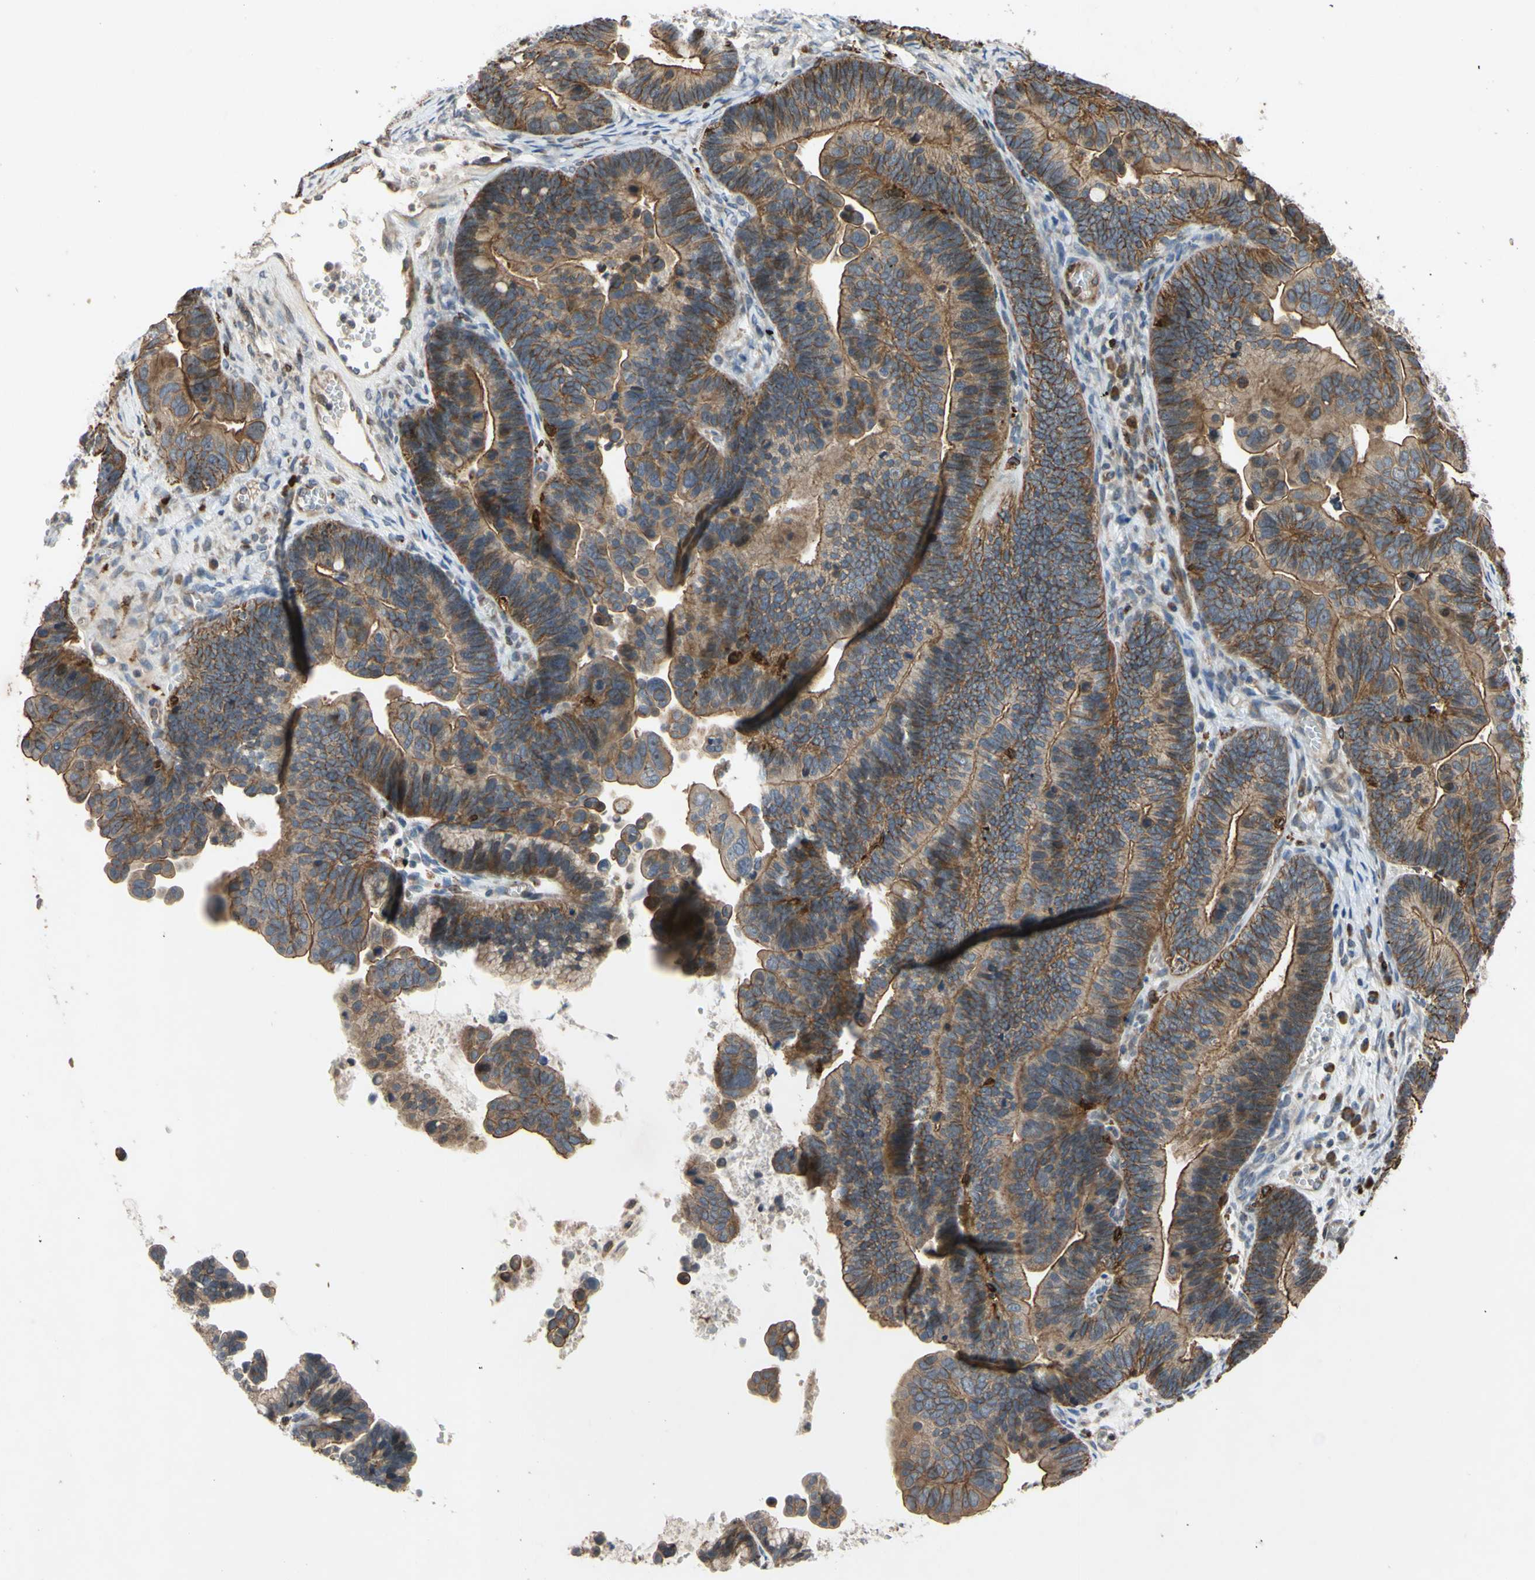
{"staining": {"intensity": "moderate", "quantity": ">75%", "location": "cytoplasmic/membranous"}, "tissue": "ovarian cancer", "cell_type": "Tumor cells", "image_type": "cancer", "snomed": [{"axis": "morphology", "description": "Cystadenocarcinoma, serous, NOS"}, {"axis": "topography", "description": "Ovary"}], "caption": "This is an image of immunohistochemistry staining of ovarian cancer, which shows moderate expression in the cytoplasmic/membranous of tumor cells.", "gene": "PLXNA2", "patient": {"sex": "female", "age": 56}}